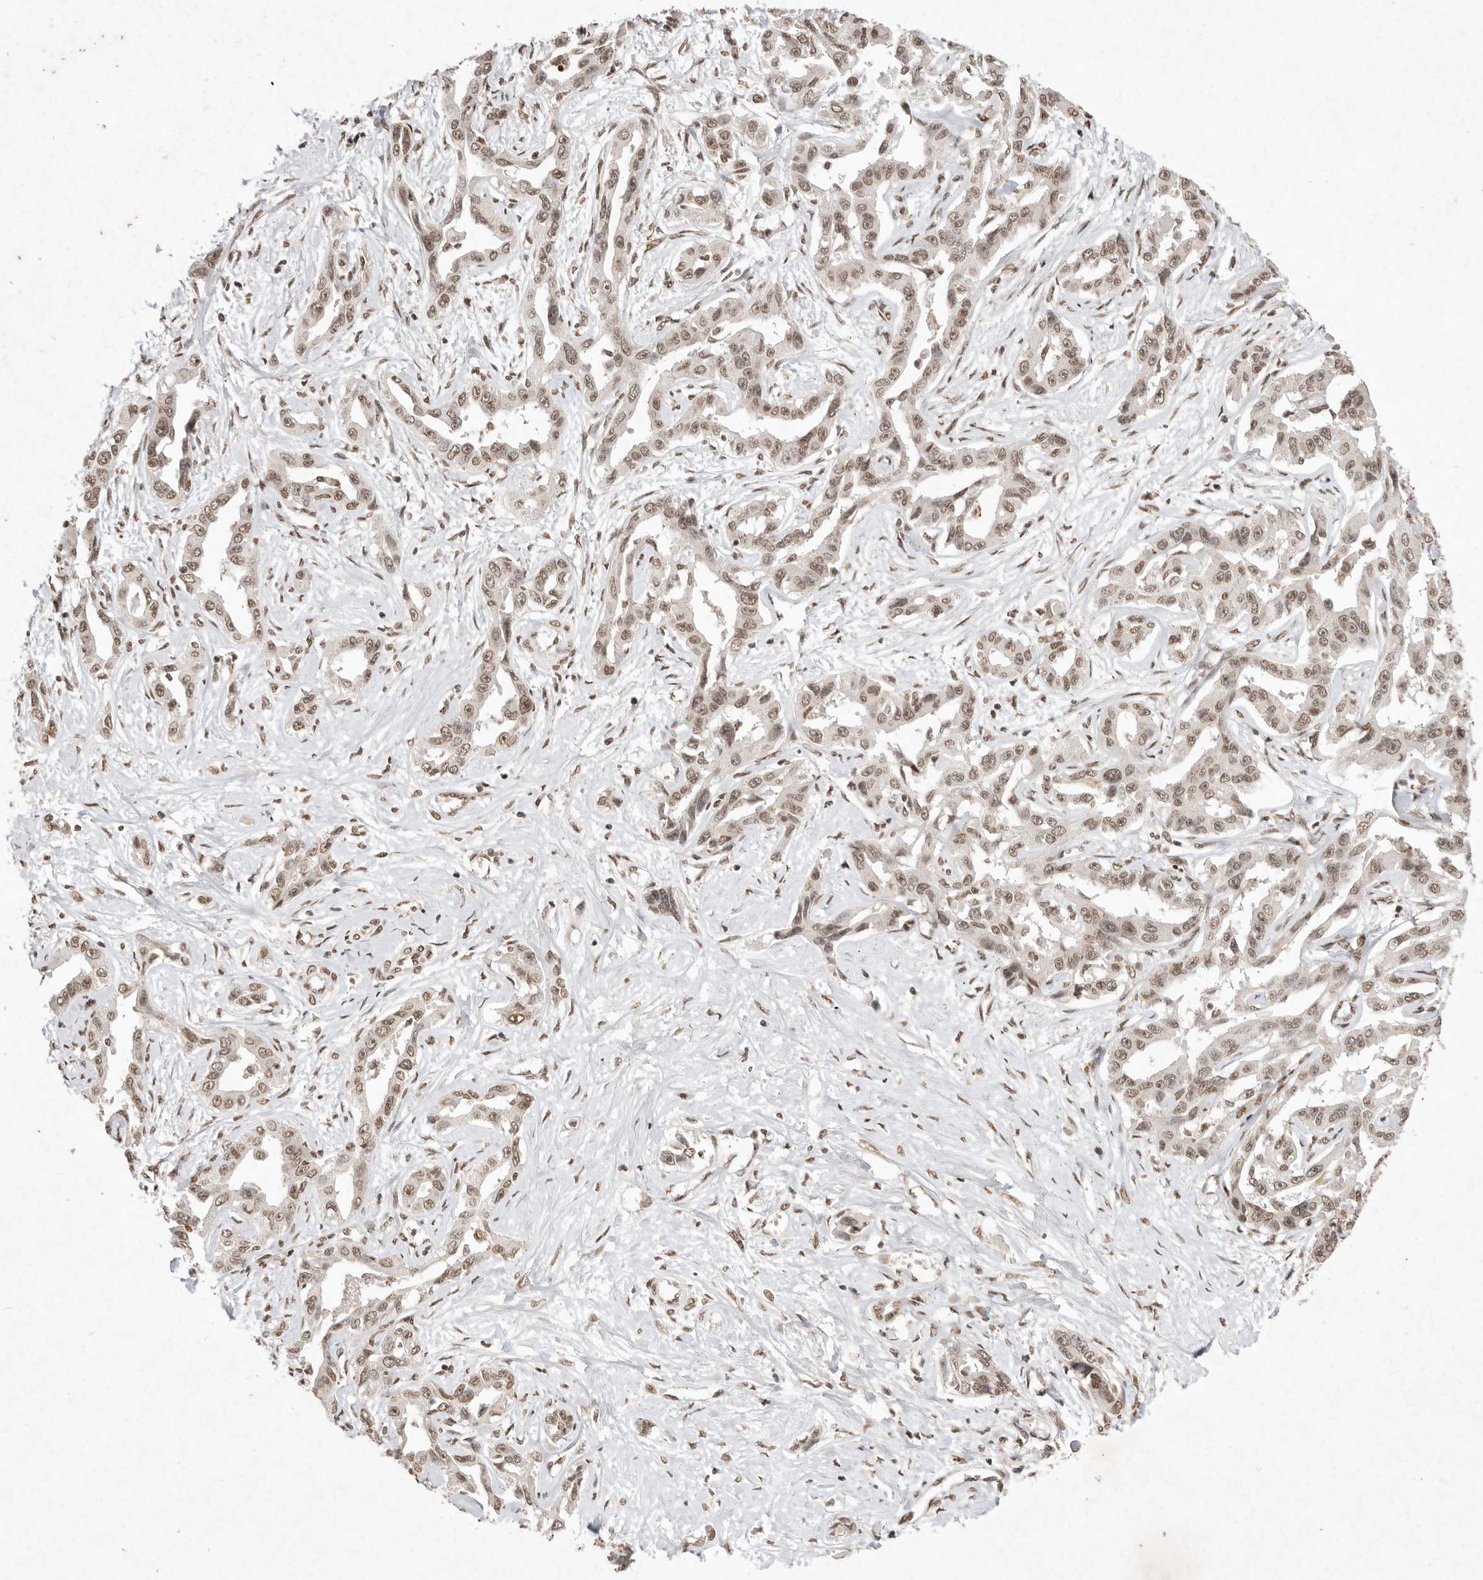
{"staining": {"intensity": "weak", "quantity": ">75%", "location": "nuclear"}, "tissue": "liver cancer", "cell_type": "Tumor cells", "image_type": "cancer", "snomed": [{"axis": "morphology", "description": "Cholangiocarcinoma"}, {"axis": "topography", "description": "Liver"}], "caption": "High-magnification brightfield microscopy of liver cancer (cholangiocarcinoma) stained with DAB (3,3'-diaminobenzidine) (brown) and counterstained with hematoxylin (blue). tumor cells exhibit weak nuclear staining is identified in about>75% of cells.", "gene": "NKX3-2", "patient": {"sex": "male", "age": 59}}